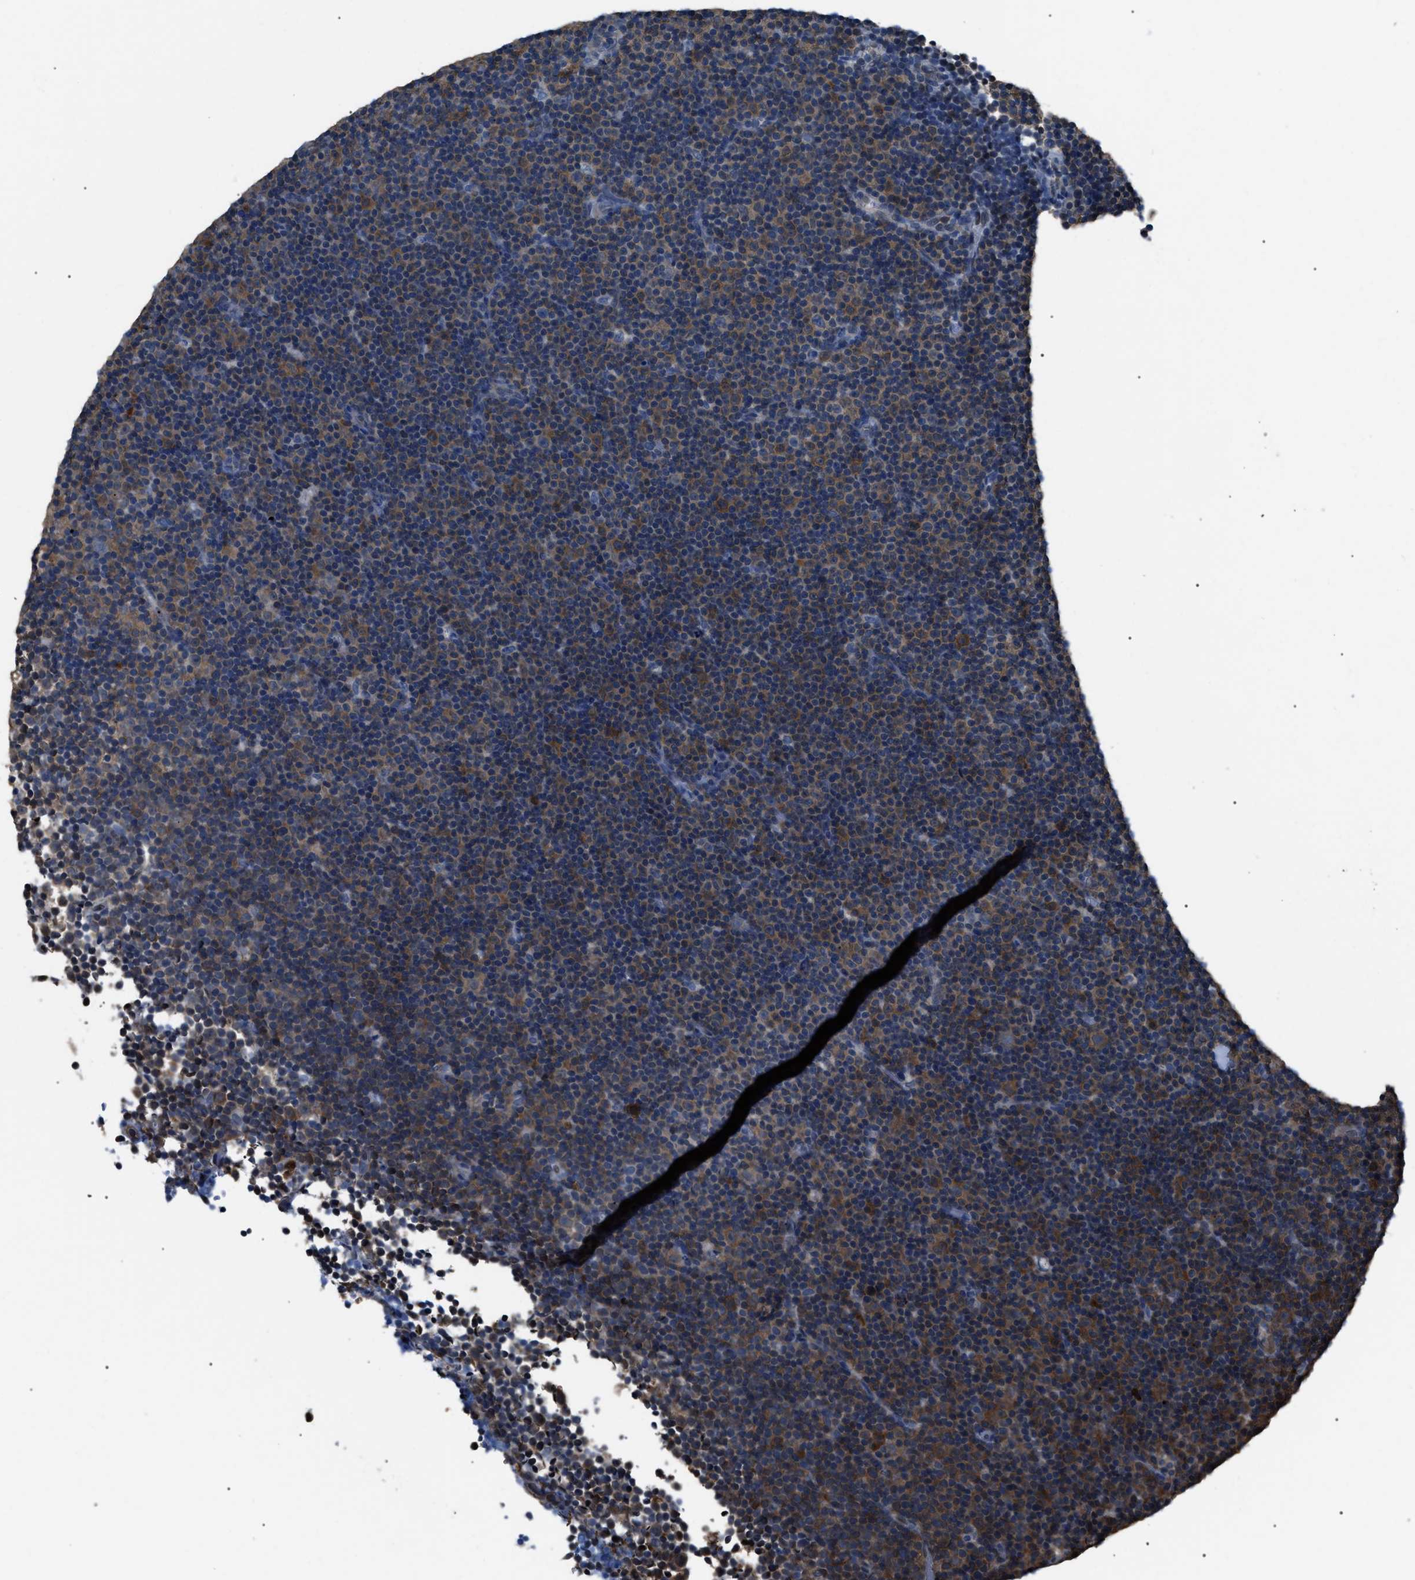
{"staining": {"intensity": "moderate", "quantity": "25%-75%", "location": "cytoplasmic/membranous"}, "tissue": "lymphoma", "cell_type": "Tumor cells", "image_type": "cancer", "snomed": [{"axis": "morphology", "description": "Malignant lymphoma, non-Hodgkin's type, Low grade"}, {"axis": "topography", "description": "Lymph node"}], "caption": "DAB (3,3'-diaminobenzidine) immunohistochemical staining of human lymphoma shows moderate cytoplasmic/membranous protein positivity in approximately 25%-75% of tumor cells.", "gene": "PDCD5", "patient": {"sex": "female", "age": 67}}